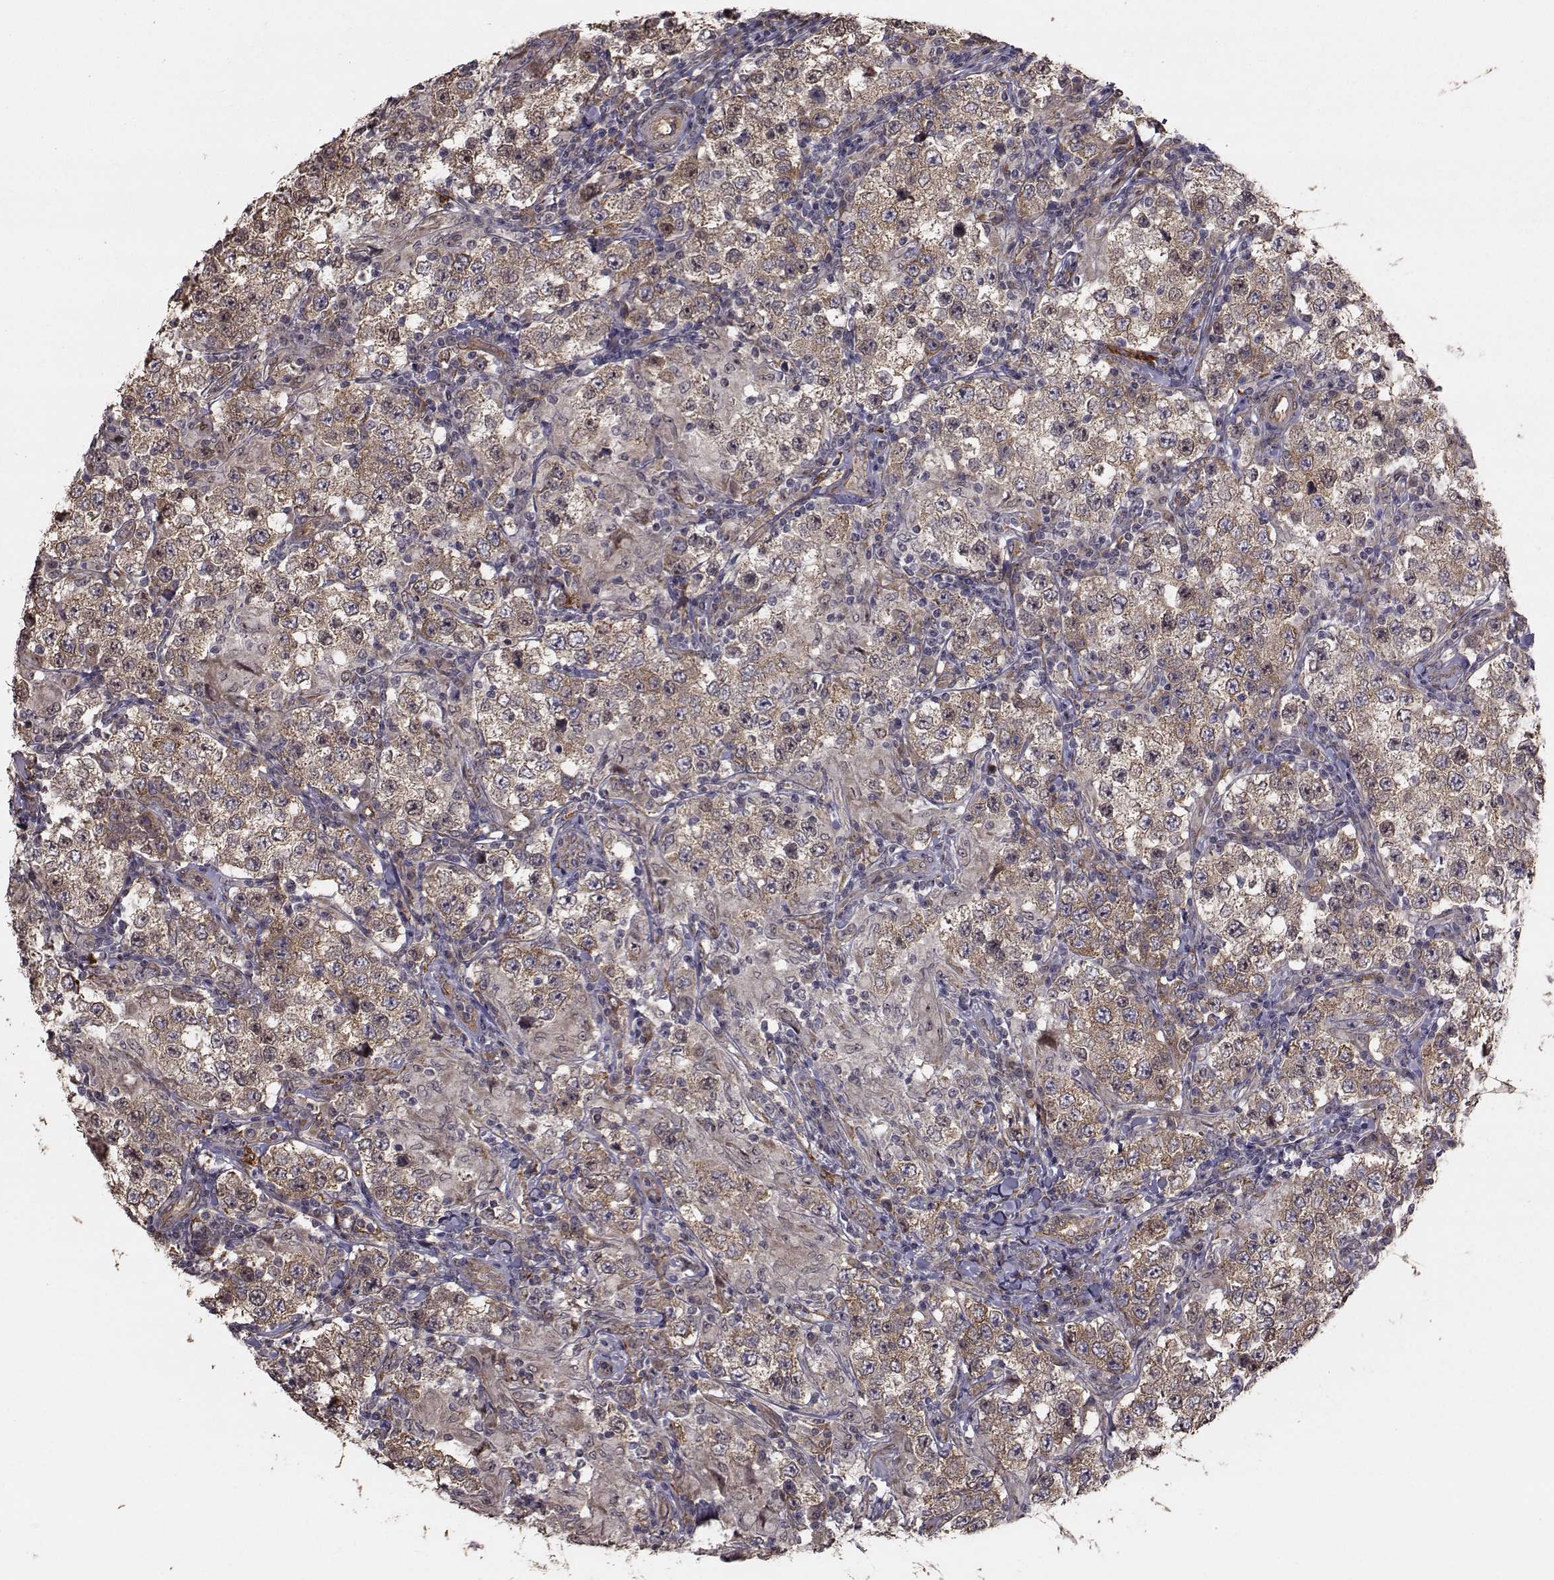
{"staining": {"intensity": "moderate", "quantity": ">75%", "location": "cytoplasmic/membranous"}, "tissue": "testis cancer", "cell_type": "Tumor cells", "image_type": "cancer", "snomed": [{"axis": "morphology", "description": "Seminoma, NOS"}, {"axis": "morphology", "description": "Carcinoma, Embryonal, NOS"}, {"axis": "topography", "description": "Testis"}], "caption": "Testis cancer was stained to show a protein in brown. There is medium levels of moderate cytoplasmic/membranous expression in about >75% of tumor cells. The protein of interest is stained brown, and the nuclei are stained in blue (DAB IHC with brightfield microscopy, high magnification).", "gene": "TRIP10", "patient": {"sex": "male", "age": 41}}